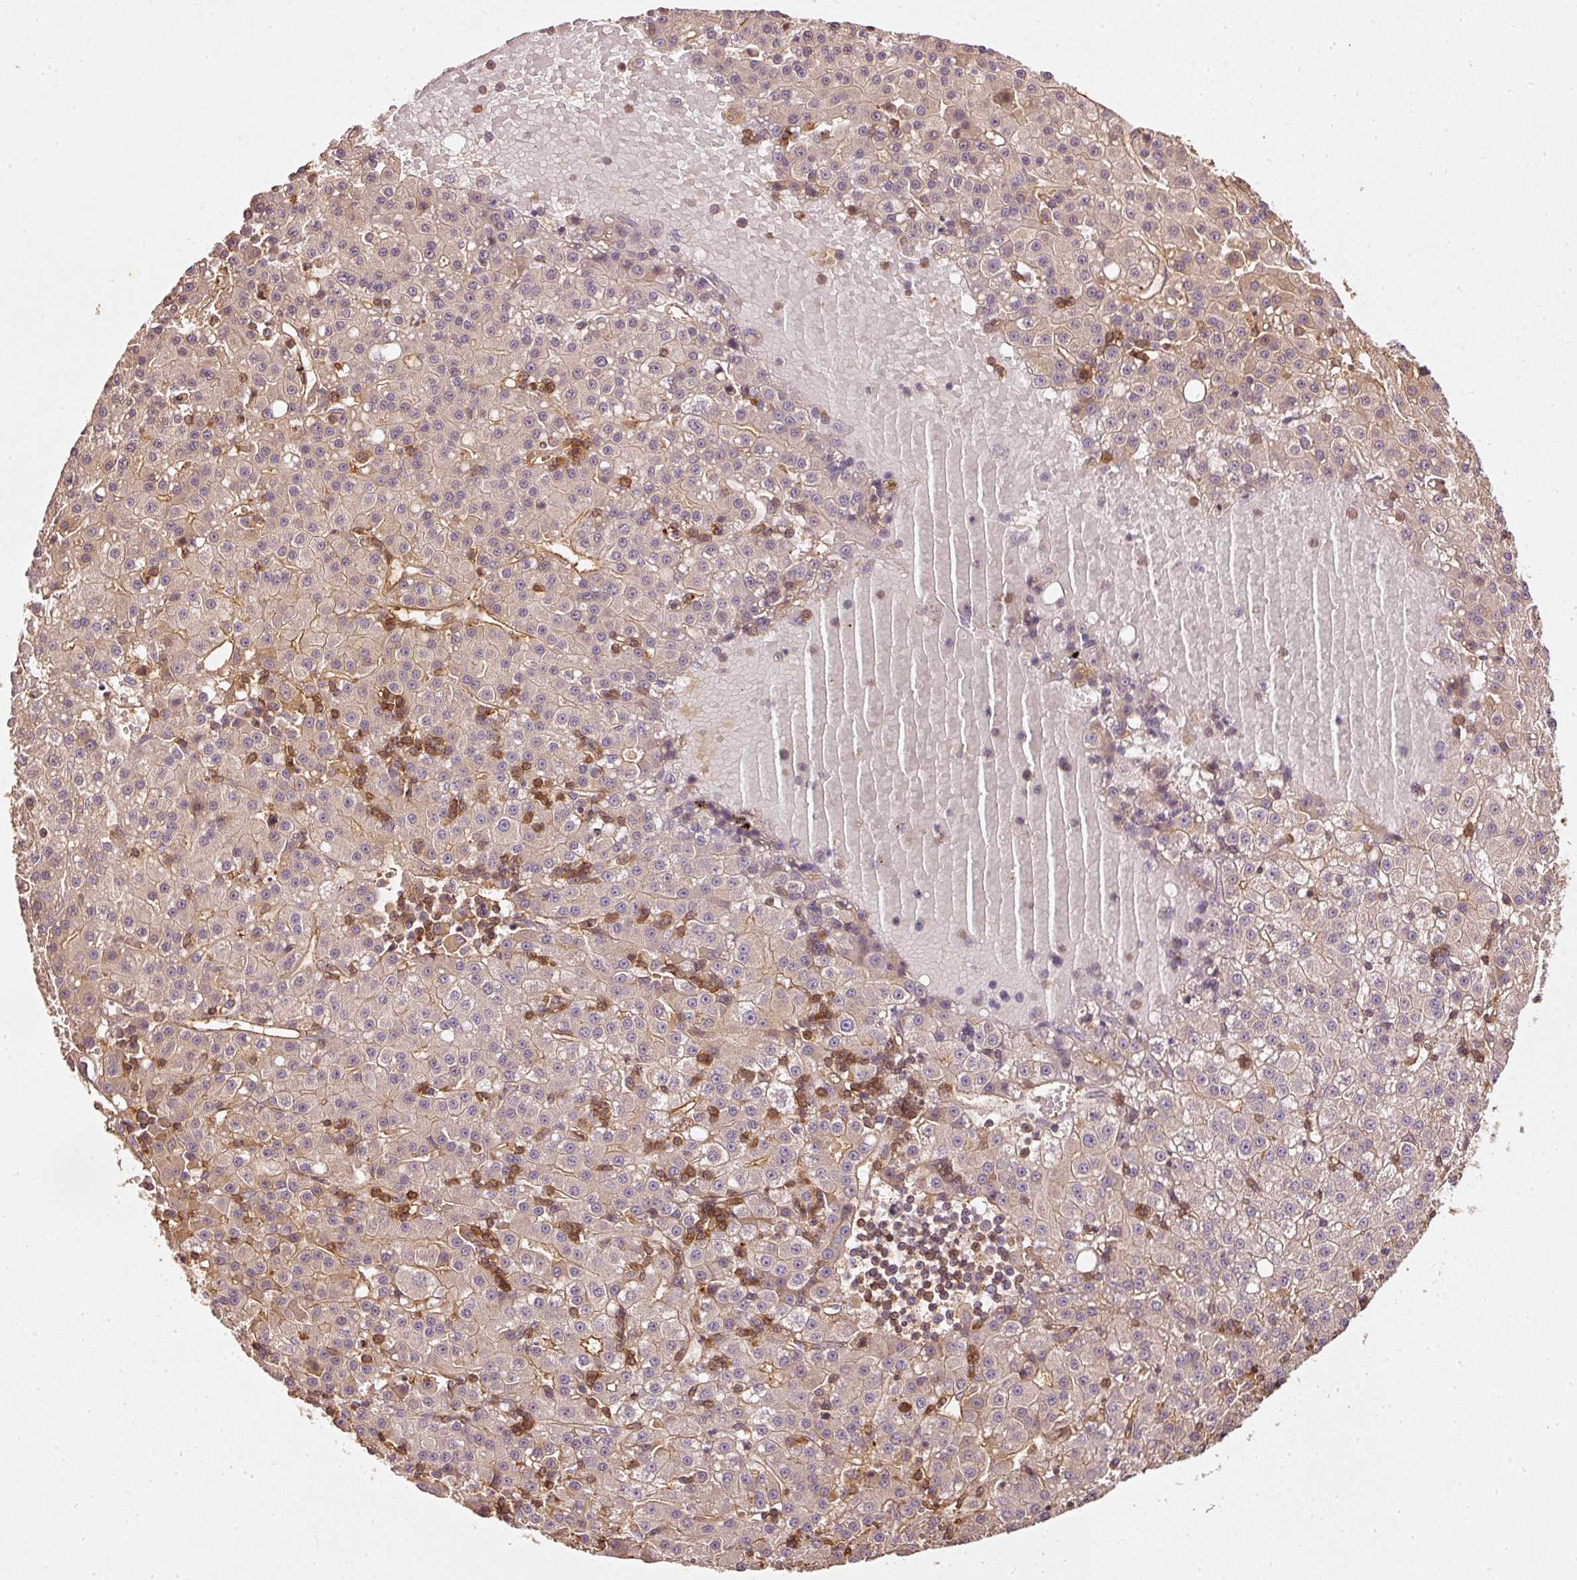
{"staining": {"intensity": "weak", "quantity": "<25%", "location": "cytoplasmic/membranous"}, "tissue": "liver cancer", "cell_type": "Tumor cells", "image_type": "cancer", "snomed": [{"axis": "morphology", "description": "Carcinoma, Hepatocellular, NOS"}, {"axis": "topography", "description": "Liver"}], "caption": "There is no significant staining in tumor cells of hepatocellular carcinoma (liver).", "gene": "EVL", "patient": {"sex": "male", "age": 76}}